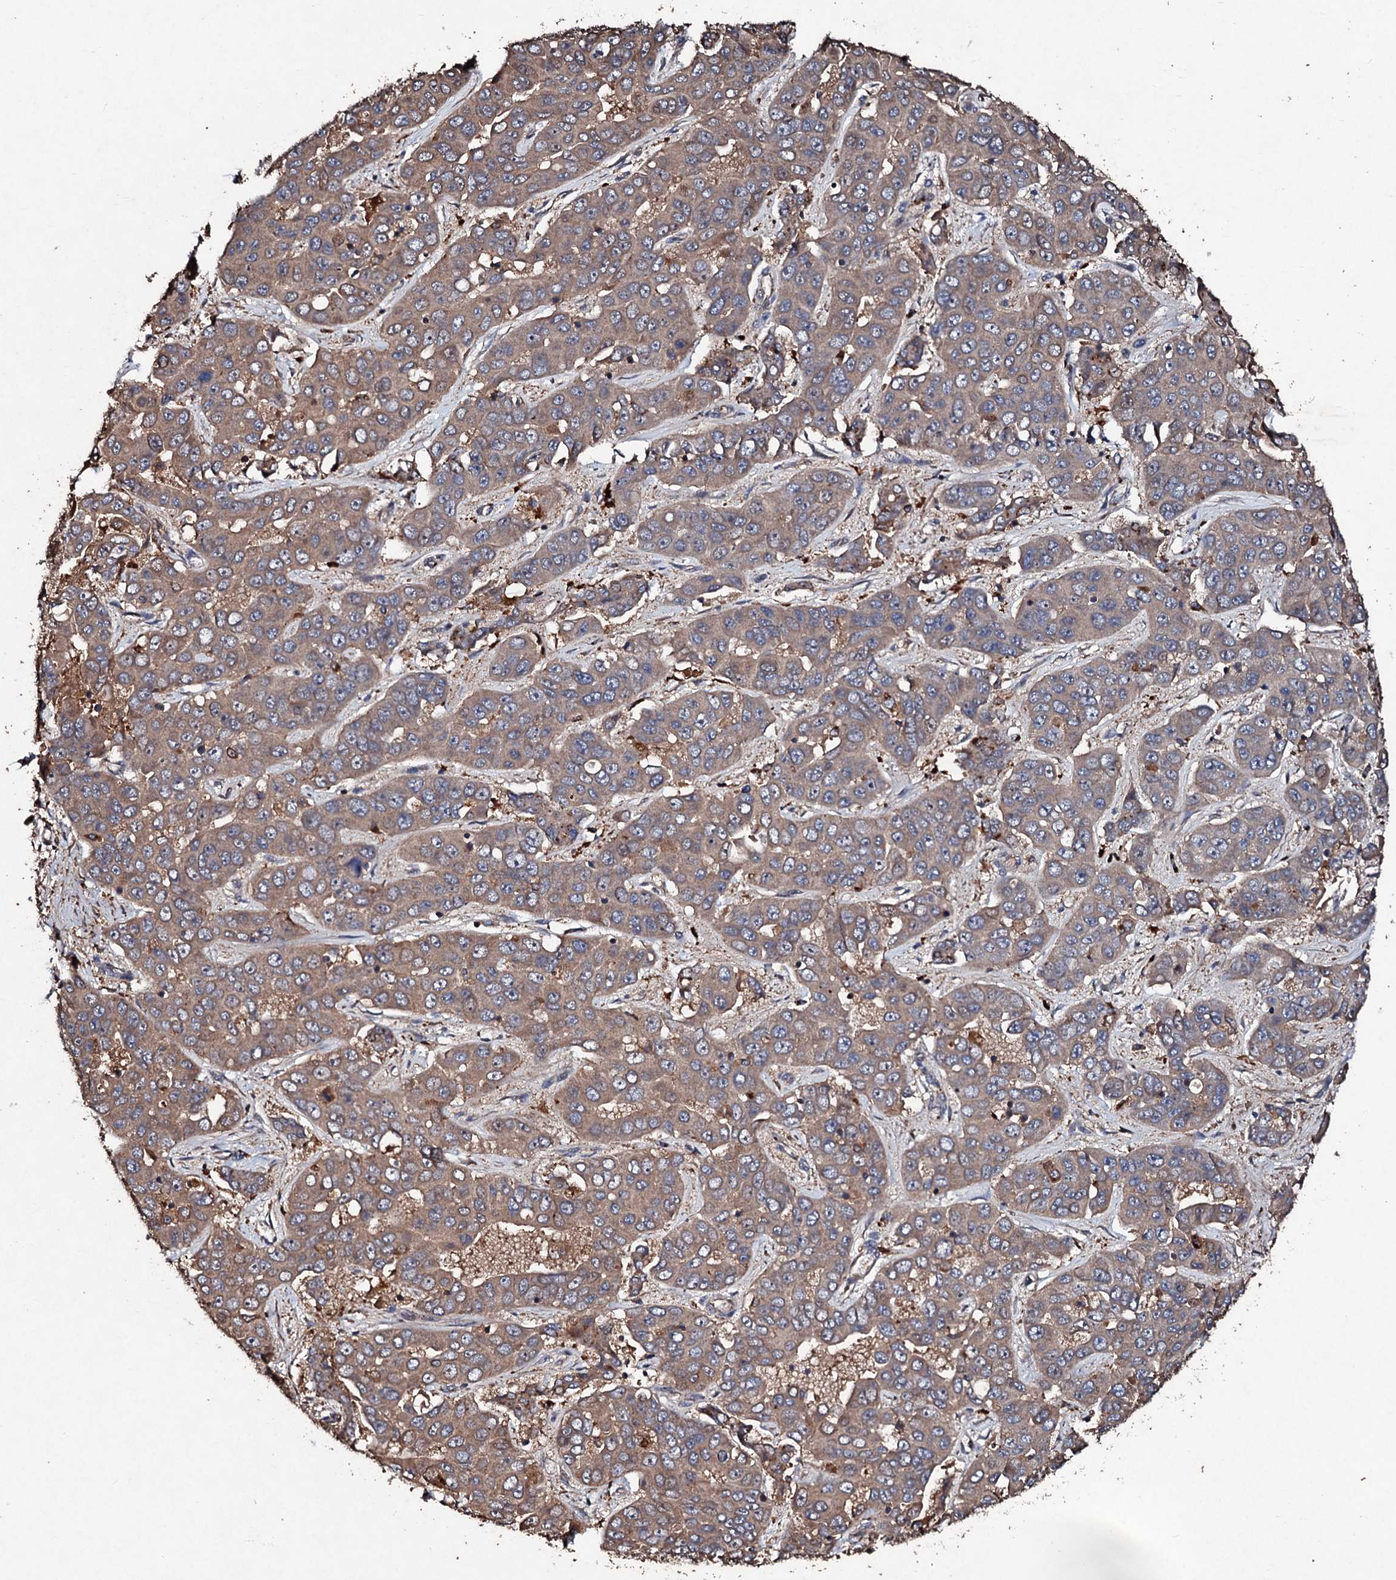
{"staining": {"intensity": "moderate", "quantity": ">75%", "location": "cytoplasmic/membranous"}, "tissue": "liver cancer", "cell_type": "Tumor cells", "image_type": "cancer", "snomed": [{"axis": "morphology", "description": "Cholangiocarcinoma"}, {"axis": "topography", "description": "Liver"}], "caption": "Immunohistochemical staining of human liver cancer (cholangiocarcinoma) demonstrates moderate cytoplasmic/membranous protein positivity in about >75% of tumor cells. (brown staining indicates protein expression, while blue staining denotes nuclei).", "gene": "KERA", "patient": {"sex": "female", "age": 52}}